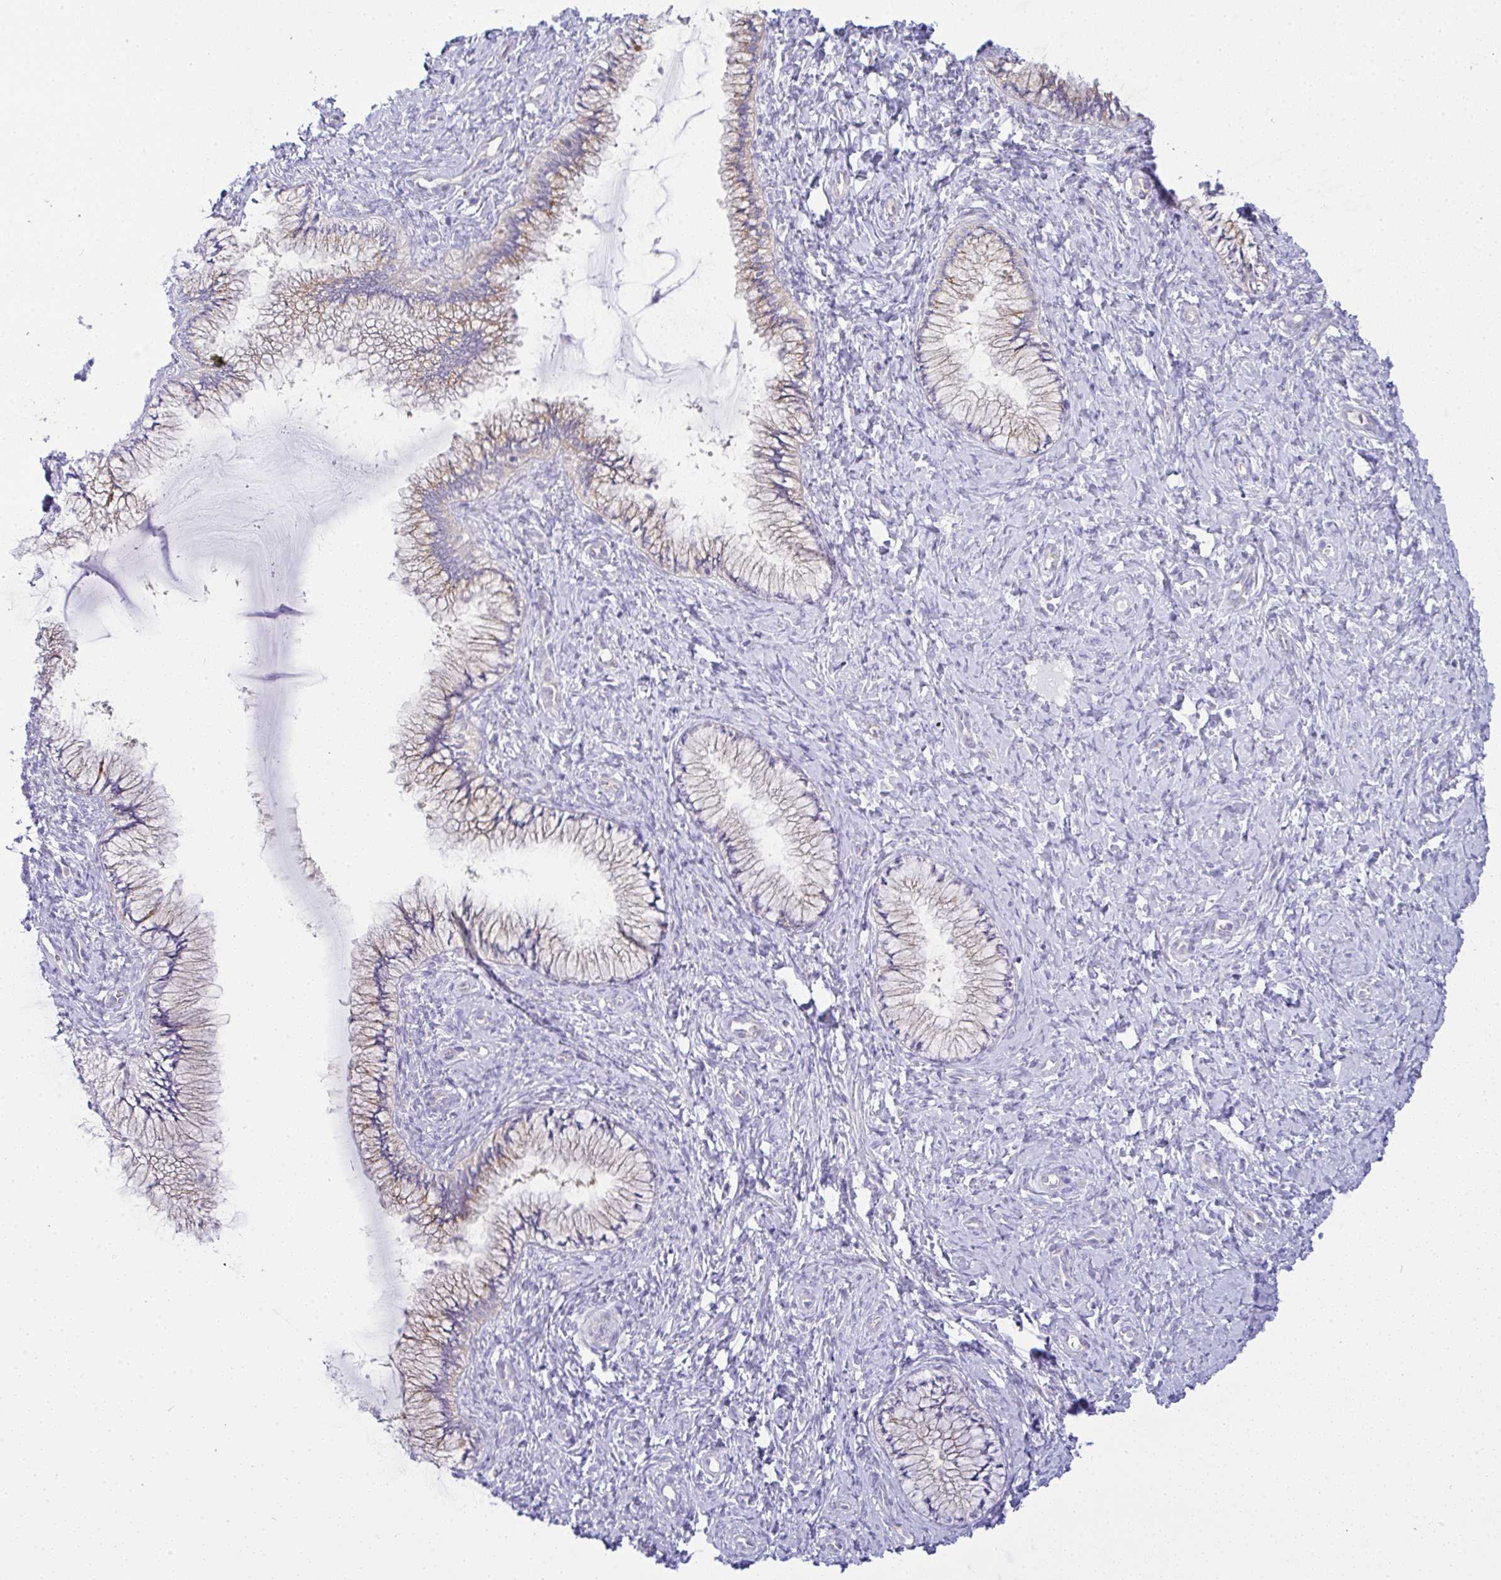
{"staining": {"intensity": "weak", "quantity": "25%-75%", "location": "cytoplasmic/membranous"}, "tissue": "cervix", "cell_type": "Glandular cells", "image_type": "normal", "snomed": [{"axis": "morphology", "description": "Normal tissue, NOS"}, {"axis": "topography", "description": "Cervix"}], "caption": "IHC photomicrograph of unremarkable cervix stained for a protein (brown), which demonstrates low levels of weak cytoplasmic/membranous expression in approximately 25%-75% of glandular cells.", "gene": "FAM177A1", "patient": {"sex": "female", "age": 37}}